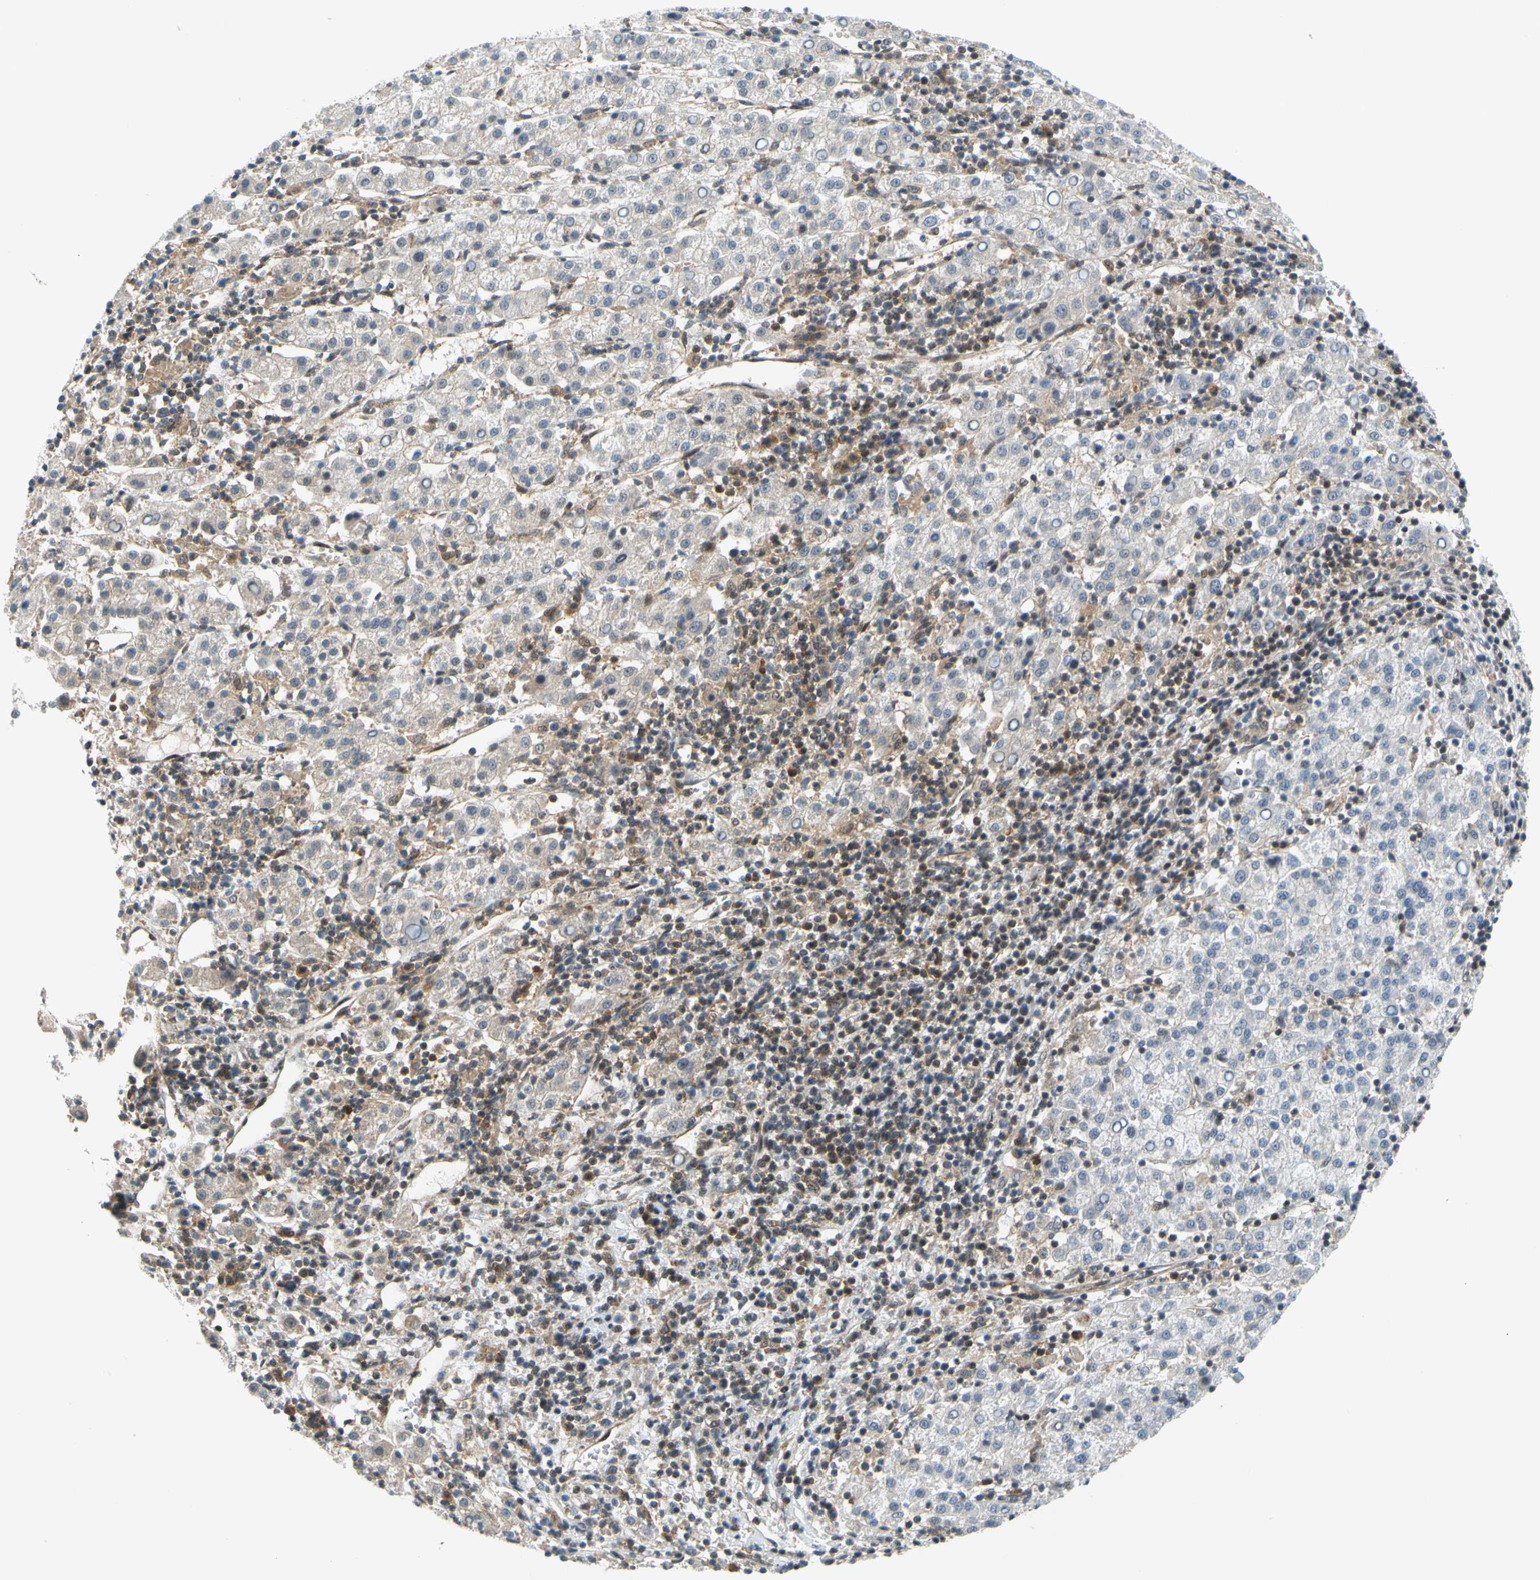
{"staining": {"intensity": "negative", "quantity": "none", "location": "none"}, "tissue": "liver cancer", "cell_type": "Tumor cells", "image_type": "cancer", "snomed": [{"axis": "morphology", "description": "Carcinoma, Hepatocellular, NOS"}, {"axis": "topography", "description": "Liver"}], "caption": "The immunohistochemistry (IHC) image has no significant positivity in tumor cells of liver hepatocellular carcinoma tissue.", "gene": "MAPK9", "patient": {"sex": "female", "age": 58}}